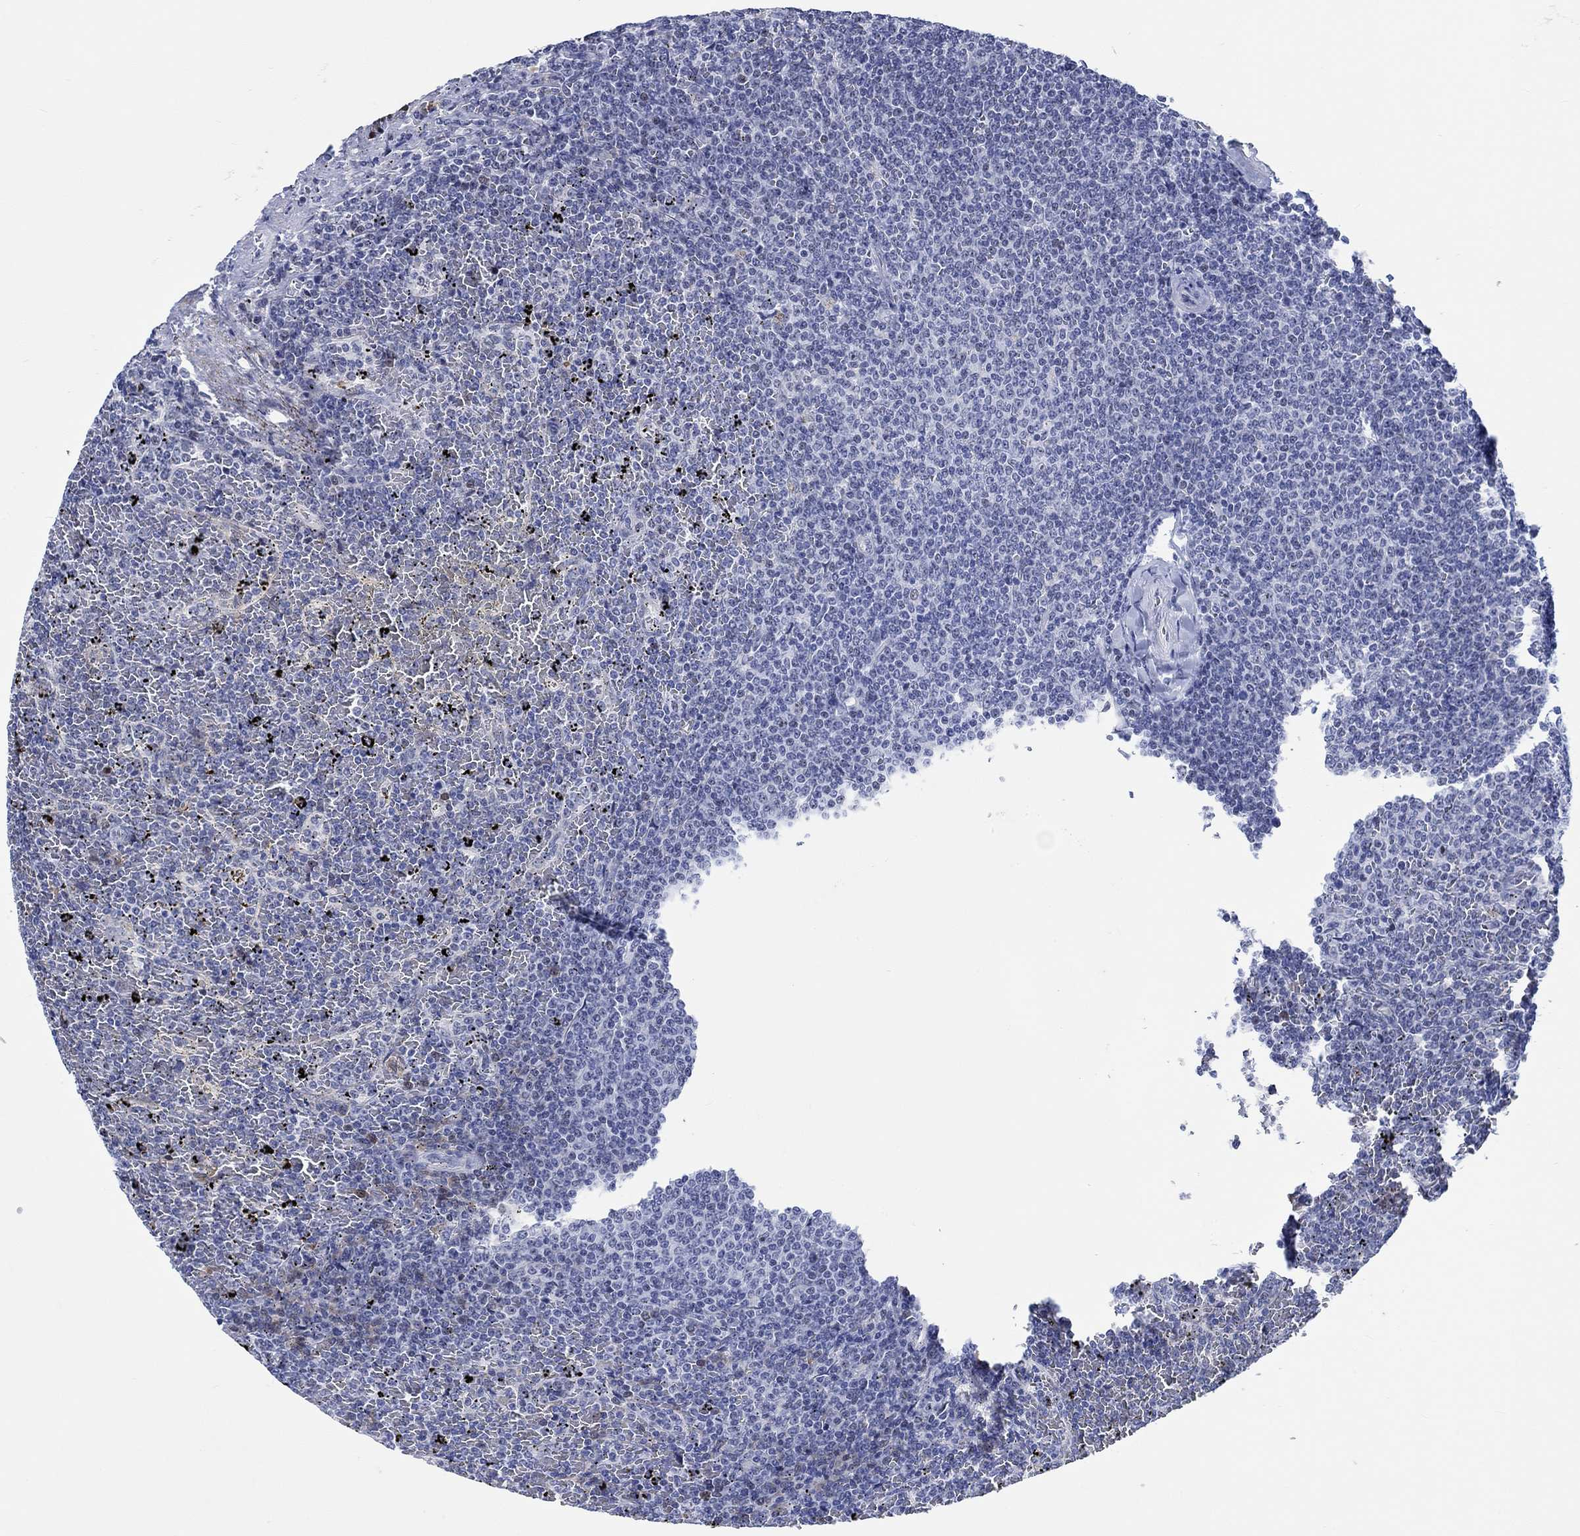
{"staining": {"intensity": "negative", "quantity": "none", "location": "none"}, "tissue": "lymphoma", "cell_type": "Tumor cells", "image_type": "cancer", "snomed": [{"axis": "morphology", "description": "Malignant lymphoma, non-Hodgkin's type, Low grade"}, {"axis": "topography", "description": "Spleen"}], "caption": "A micrograph of human lymphoma is negative for staining in tumor cells.", "gene": "ZNF446", "patient": {"sex": "female", "age": 77}}